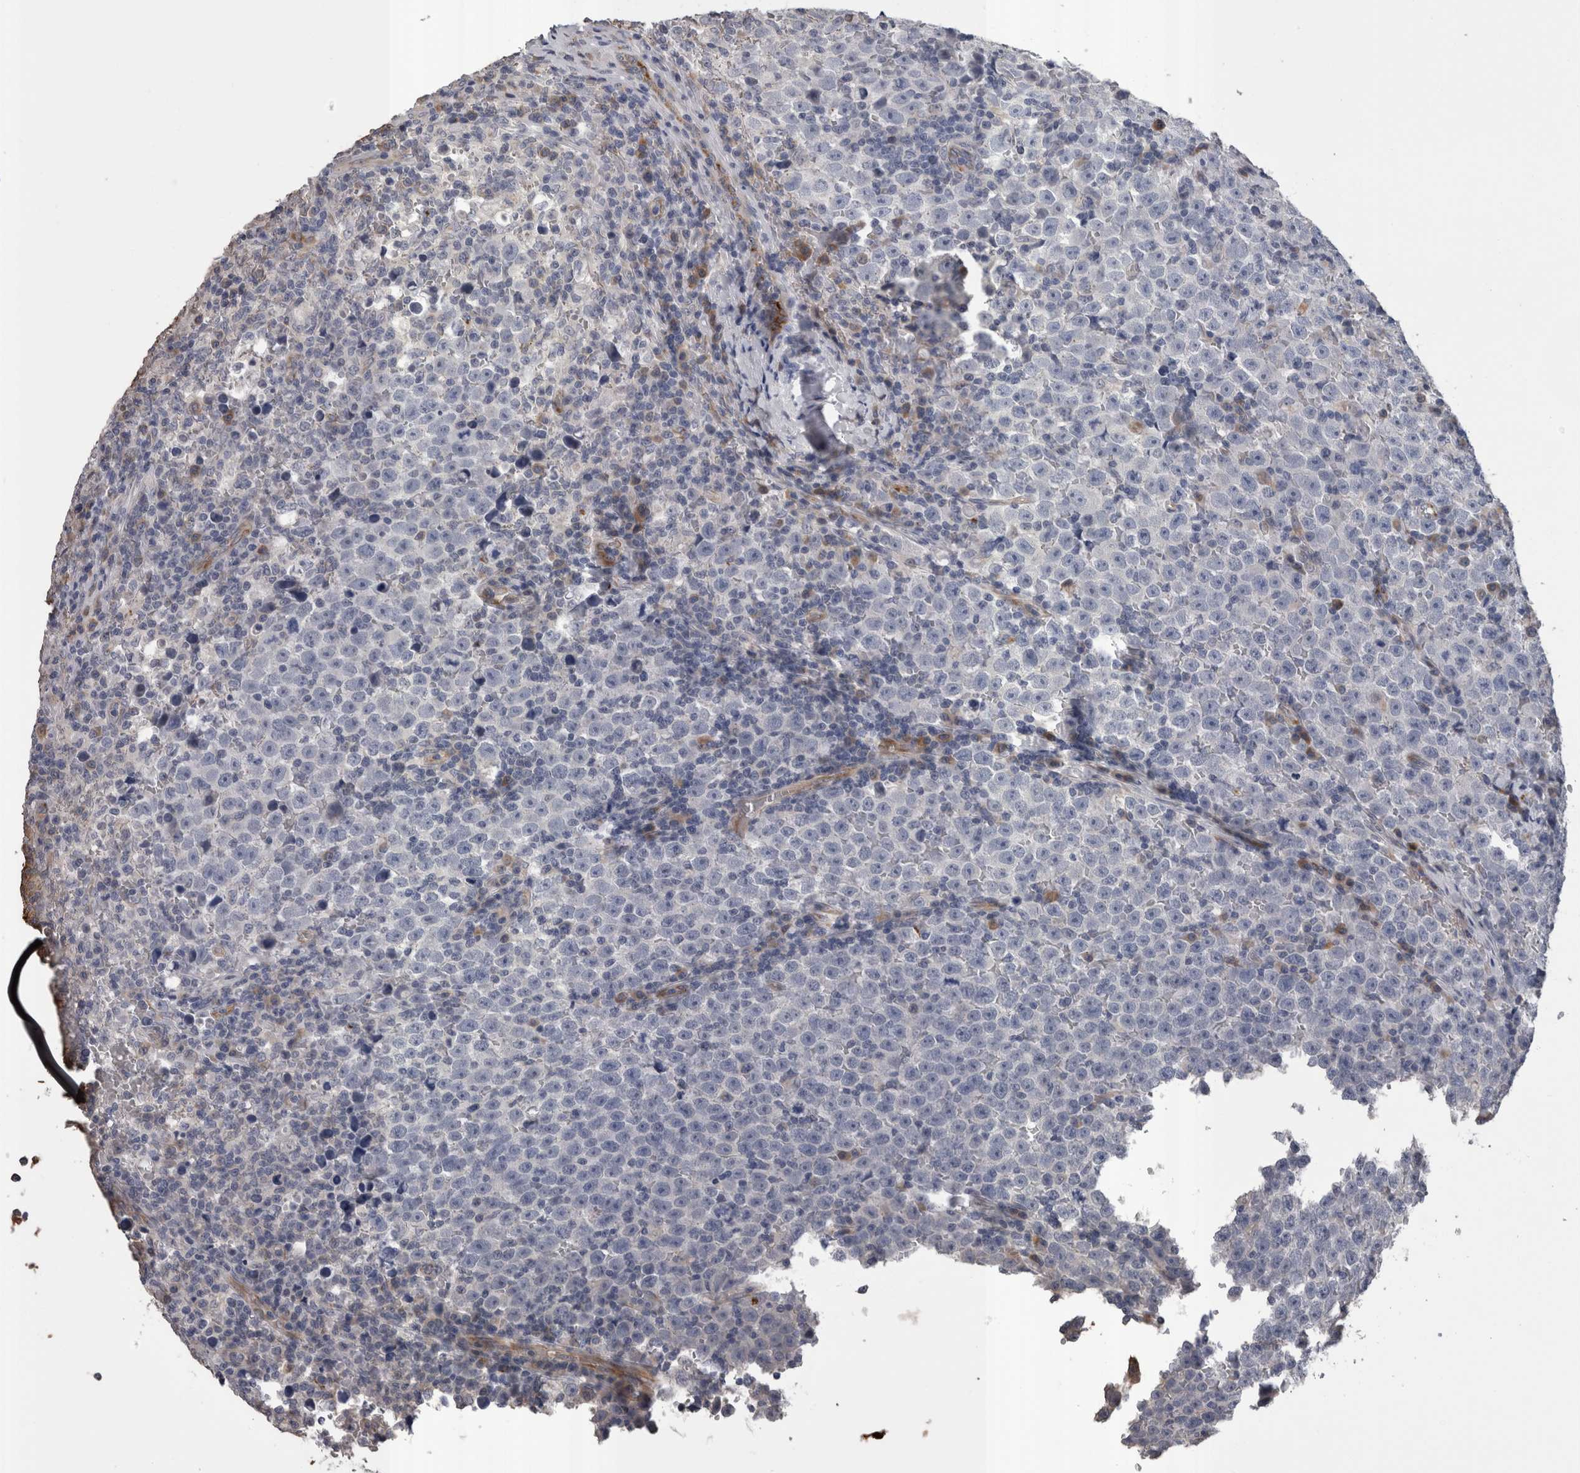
{"staining": {"intensity": "negative", "quantity": "none", "location": "none"}, "tissue": "testis cancer", "cell_type": "Tumor cells", "image_type": "cancer", "snomed": [{"axis": "morphology", "description": "Seminoma, NOS"}, {"axis": "topography", "description": "Testis"}], "caption": "IHC of human testis cancer reveals no staining in tumor cells.", "gene": "STC1", "patient": {"sex": "male", "age": 43}}